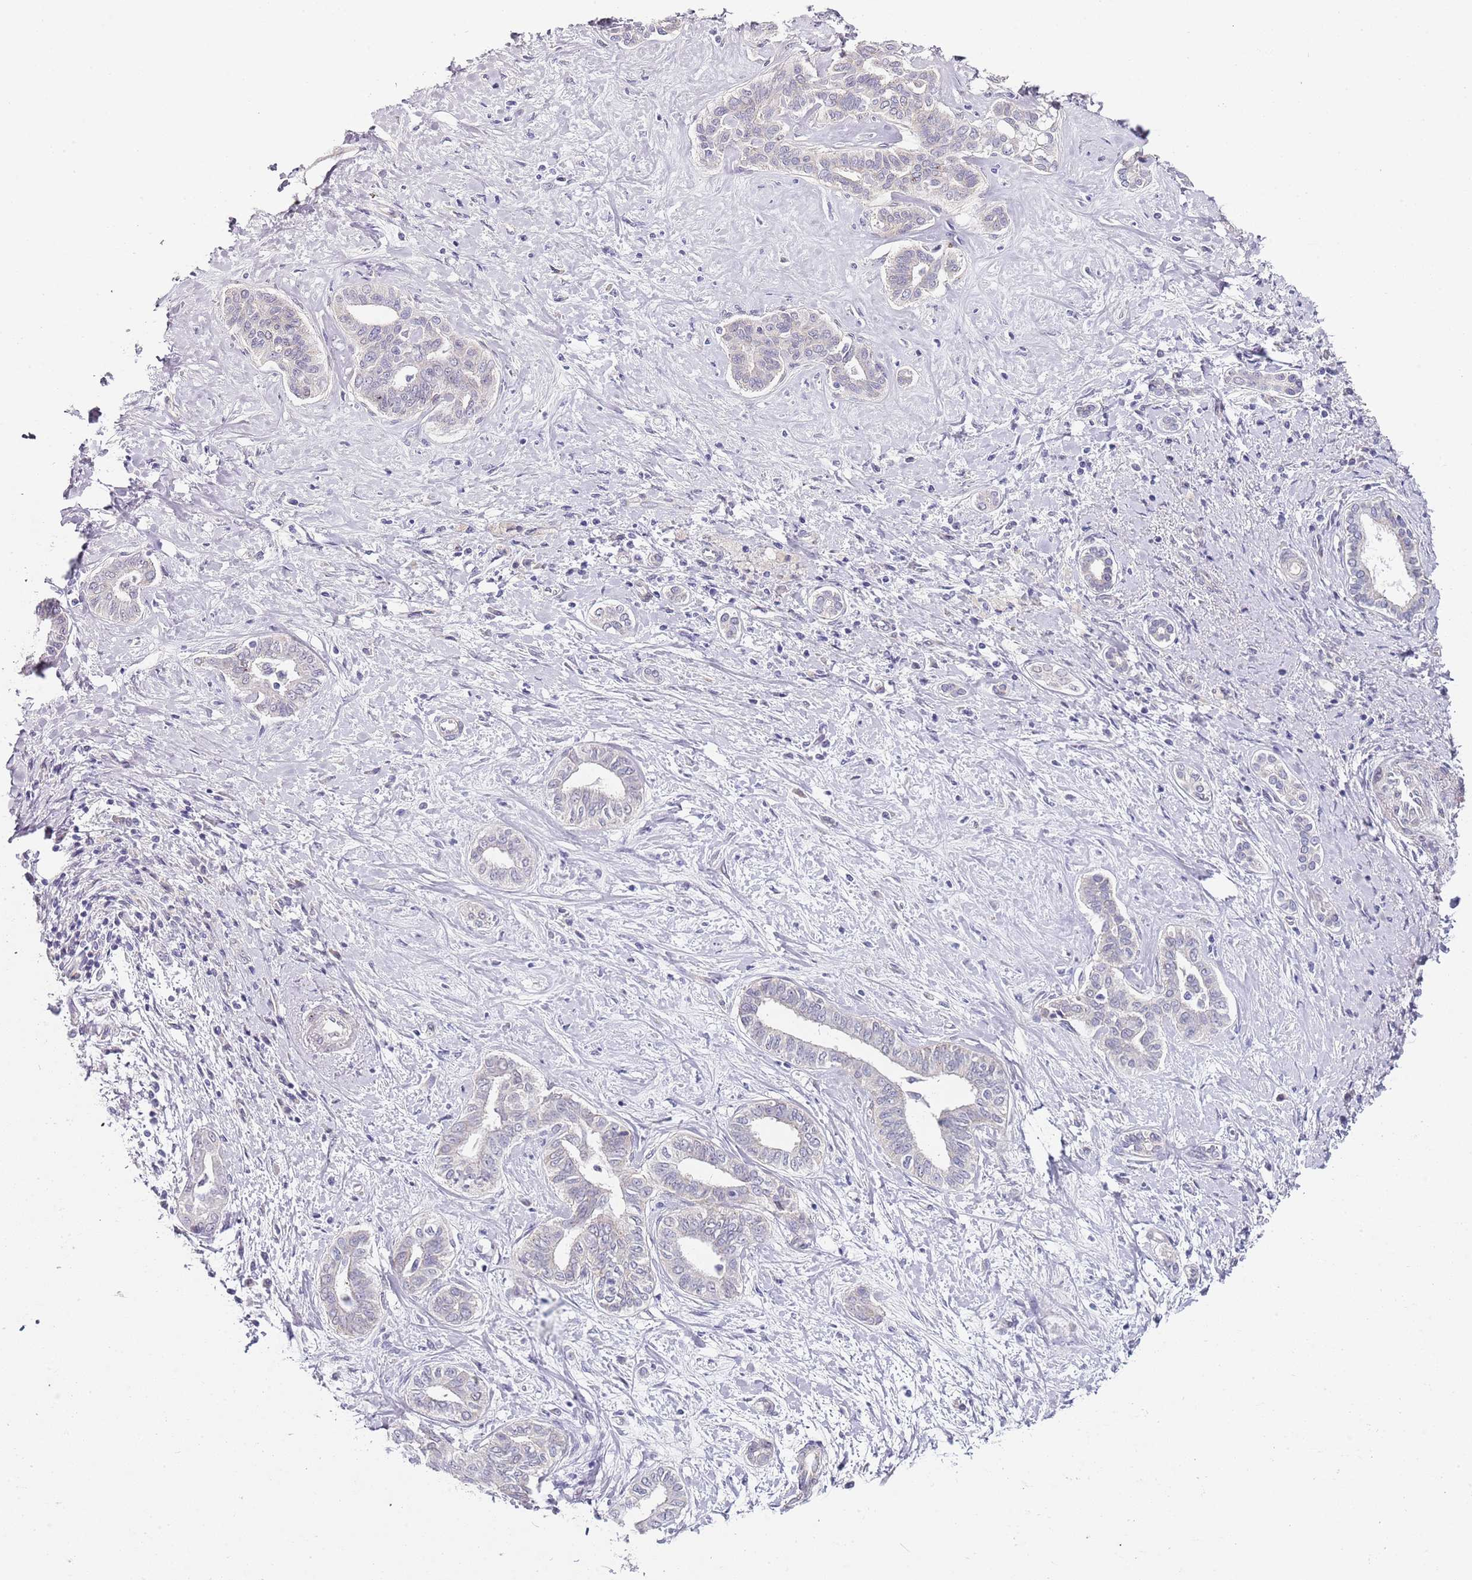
{"staining": {"intensity": "negative", "quantity": "none", "location": "none"}, "tissue": "liver cancer", "cell_type": "Tumor cells", "image_type": "cancer", "snomed": [{"axis": "morphology", "description": "Cholangiocarcinoma"}, {"axis": "topography", "description": "Liver"}], "caption": "Immunohistochemistry micrograph of human liver cancer (cholangiocarcinoma) stained for a protein (brown), which shows no expression in tumor cells. Brightfield microscopy of immunohistochemistry (IHC) stained with DAB (3,3'-diaminobenzidine) (brown) and hematoxylin (blue), captured at high magnification.", "gene": "TBC1D9", "patient": {"sex": "female", "age": 77}}